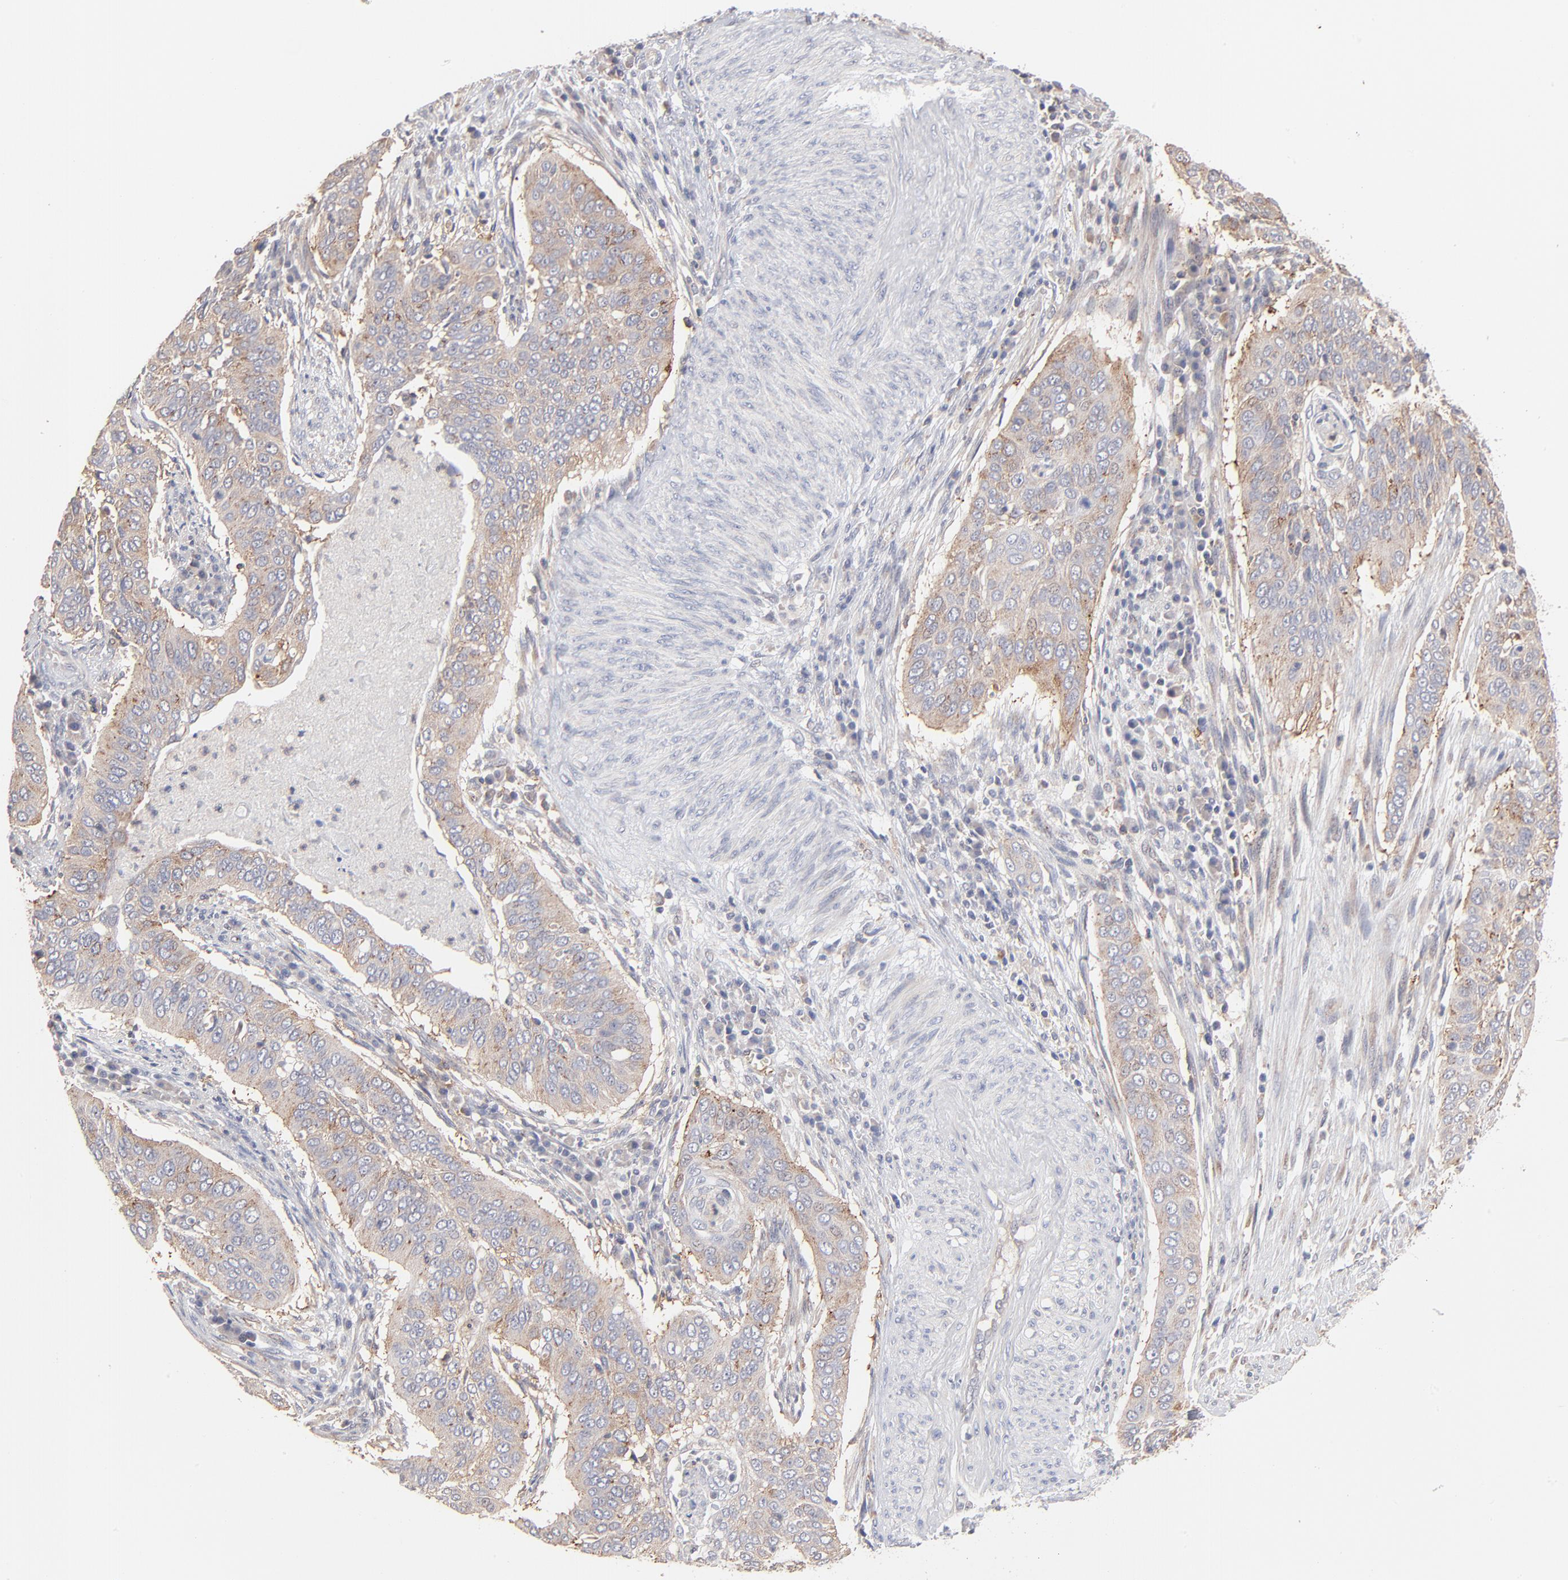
{"staining": {"intensity": "weak", "quantity": ">75%", "location": "cytoplasmic/membranous"}, "tissue": "cervical cancer", "cell_type": "Tumor cells", "image_type": "cancer", "snomed": [{"axis": "morphology", "description": "Squamous cell carcinoma, NOS"}, {"axis": "topography", "description": "Cervix"}], "caption": "Cervical squamous cell carcinoma tissue demonstrates weak cytoplasmic/membranous staining in approximately >75% of tumor cells, visualized by immunohistochemistry.", "gene": "IVNS1ABP", "patient": {"sex": "female", "age": 39}}